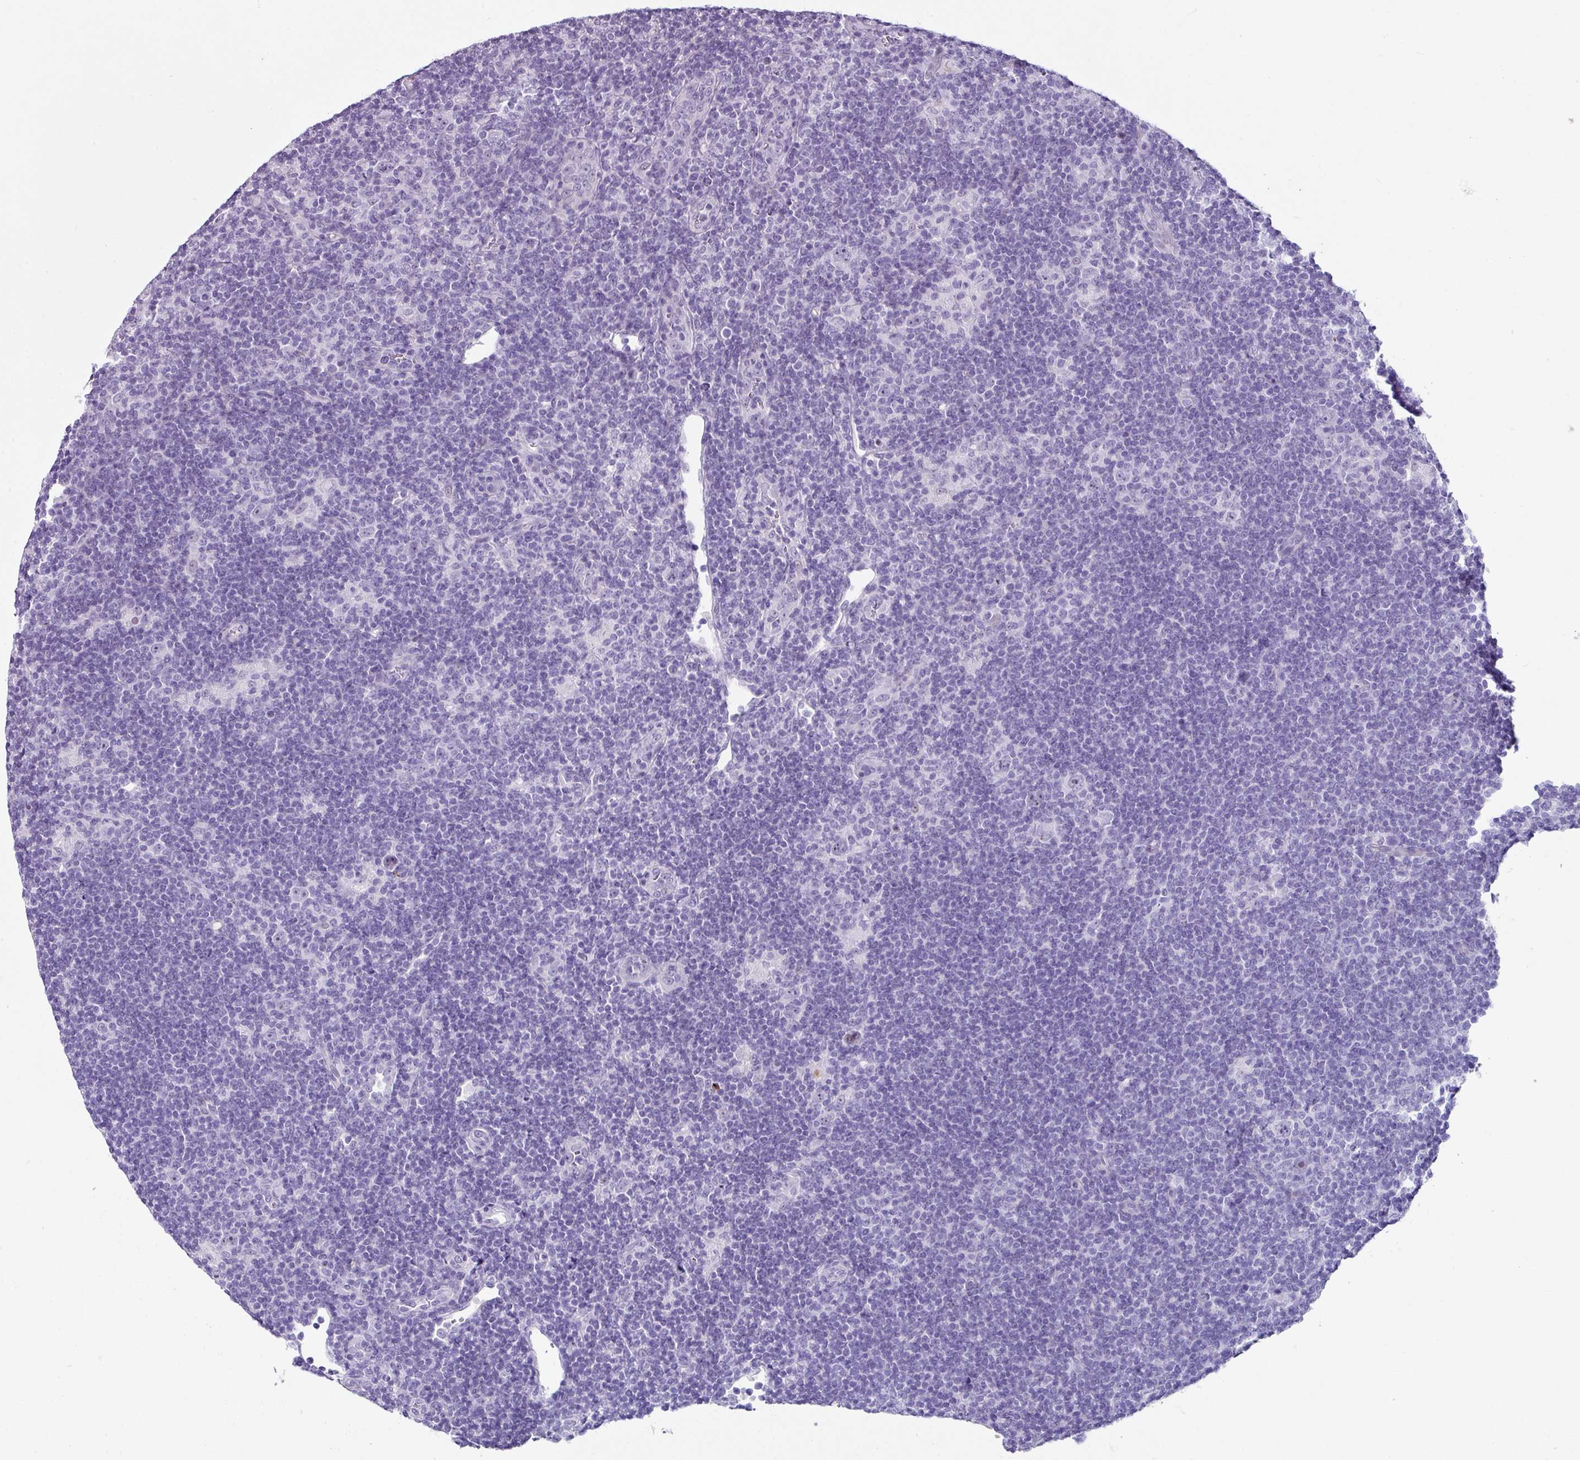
{"staining": {"intensity": "negative", "quantity": "none", "location": "none"}, "tissue": "lymphoma", "cell_type": "Tumor cells", "image_type": "cancer", "snomed": [{"axis": "morphology", "description": "Hodgkin's disease, NOS"}, {"axis": "topography", "description": "Lymph node"}], "caption": "Lymphoma was stained to show a protein in brown. There is no significant expression in tumor cells. The staining is performed using DAB (3,3'-diaminobenzidine) brown chromogen with nuclei counter-stained in using hematoxylin.", "gene": "TRA2A", "patient": {"sex": "female", "age": 57}}